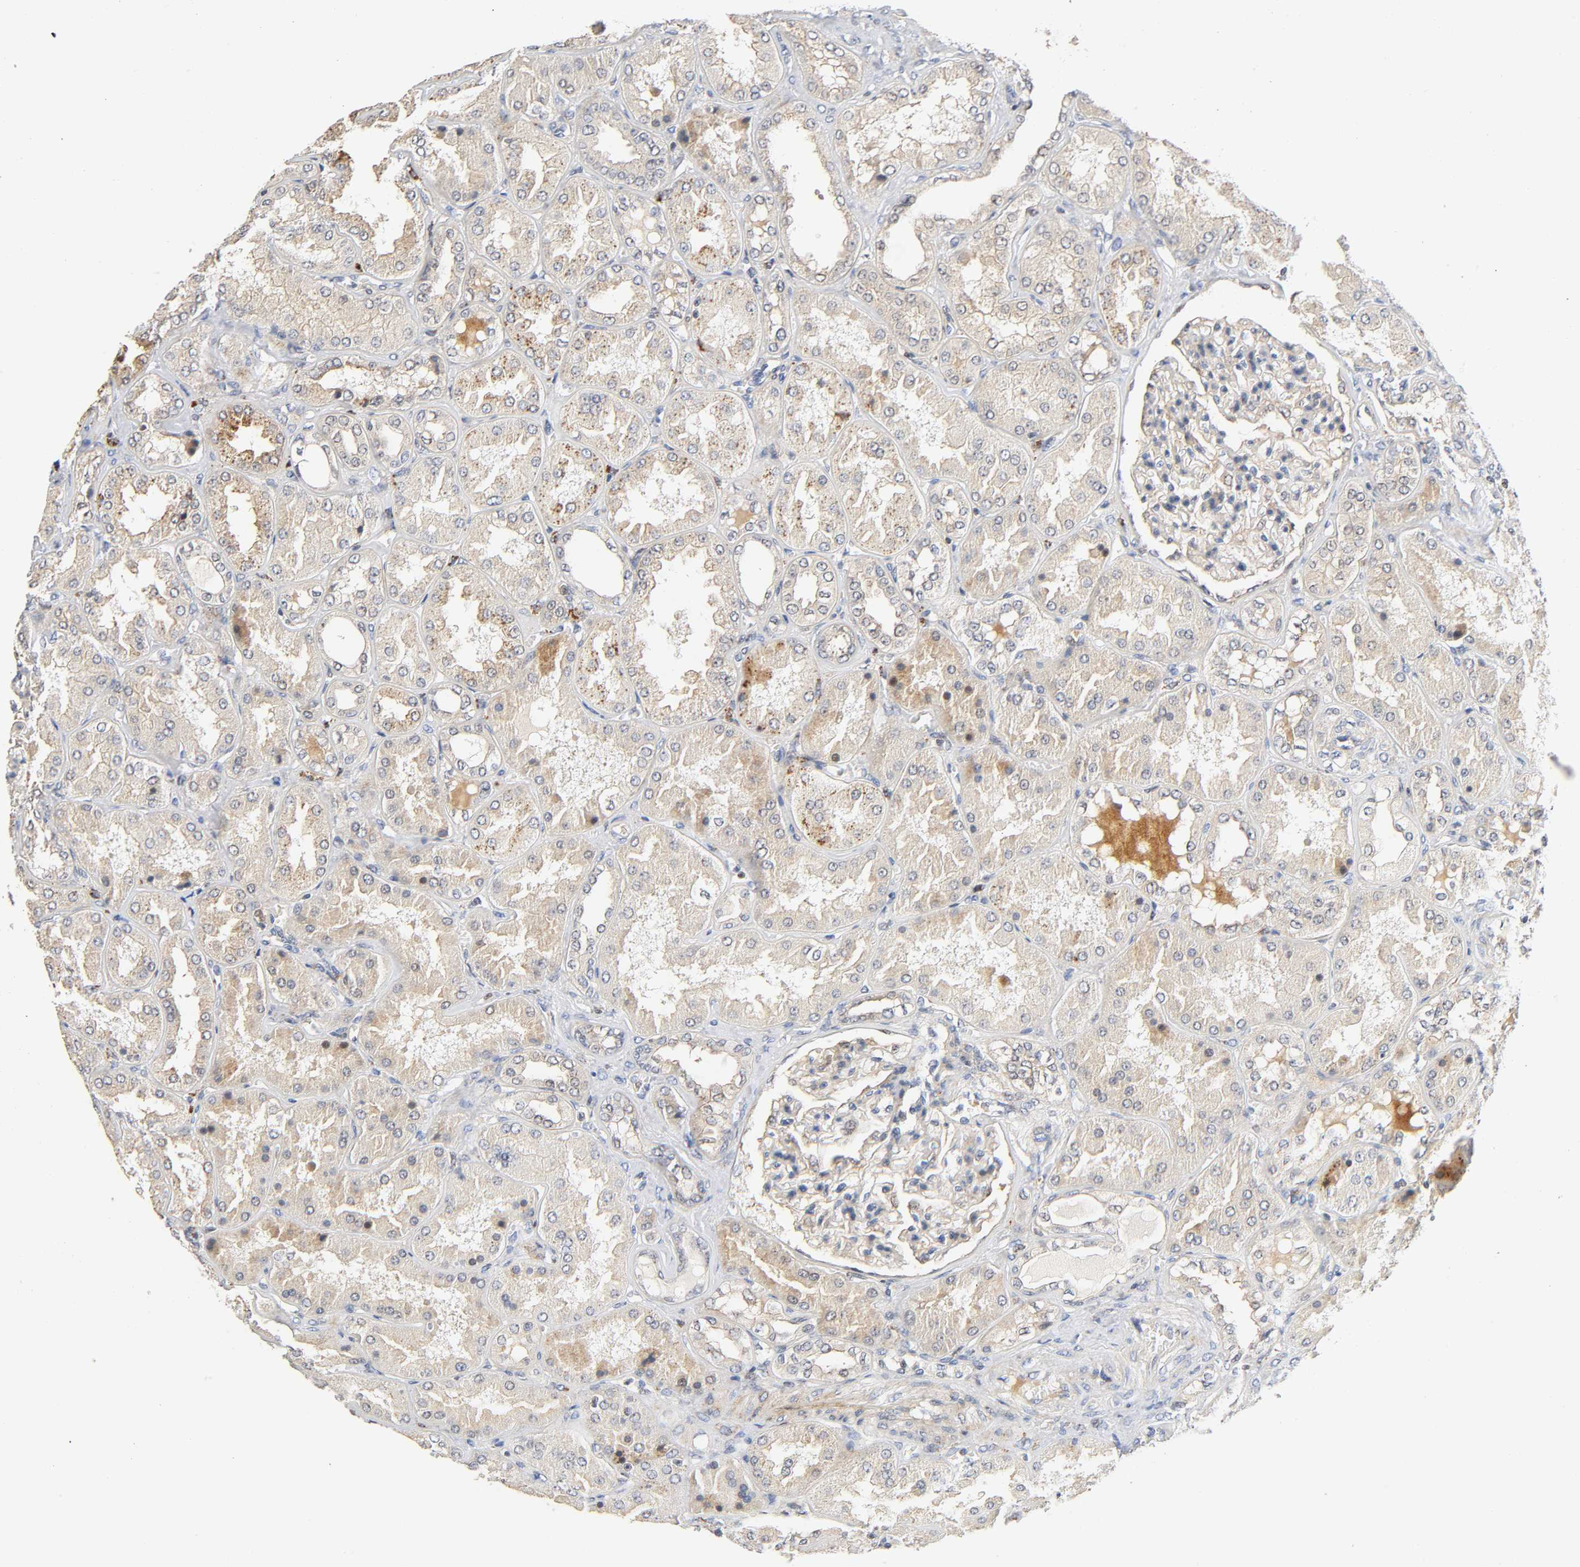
{"staining": {"intensity": "weak", "quantity": ">75%", "location": "cytoplasmic/membranous"}, "tissue": "kidney", "cell_type": "Cells in glomeruli", "image_type": "normal", "snomed": [{"axis": "morphology", "description": "Normal tissue, NOS"}, {"axis": "topography", "description": "Kidney"}], "caption": "Protein expression analysis of benign human kidney reveals weak cytoplasmic/membranous staining in about >75% of cells in glomeruli. (brown staining indicates protein expression, while blue staining denotes nuclei).", "gene": "CASP9", "patient": {"sex": "female", "age": 56}}